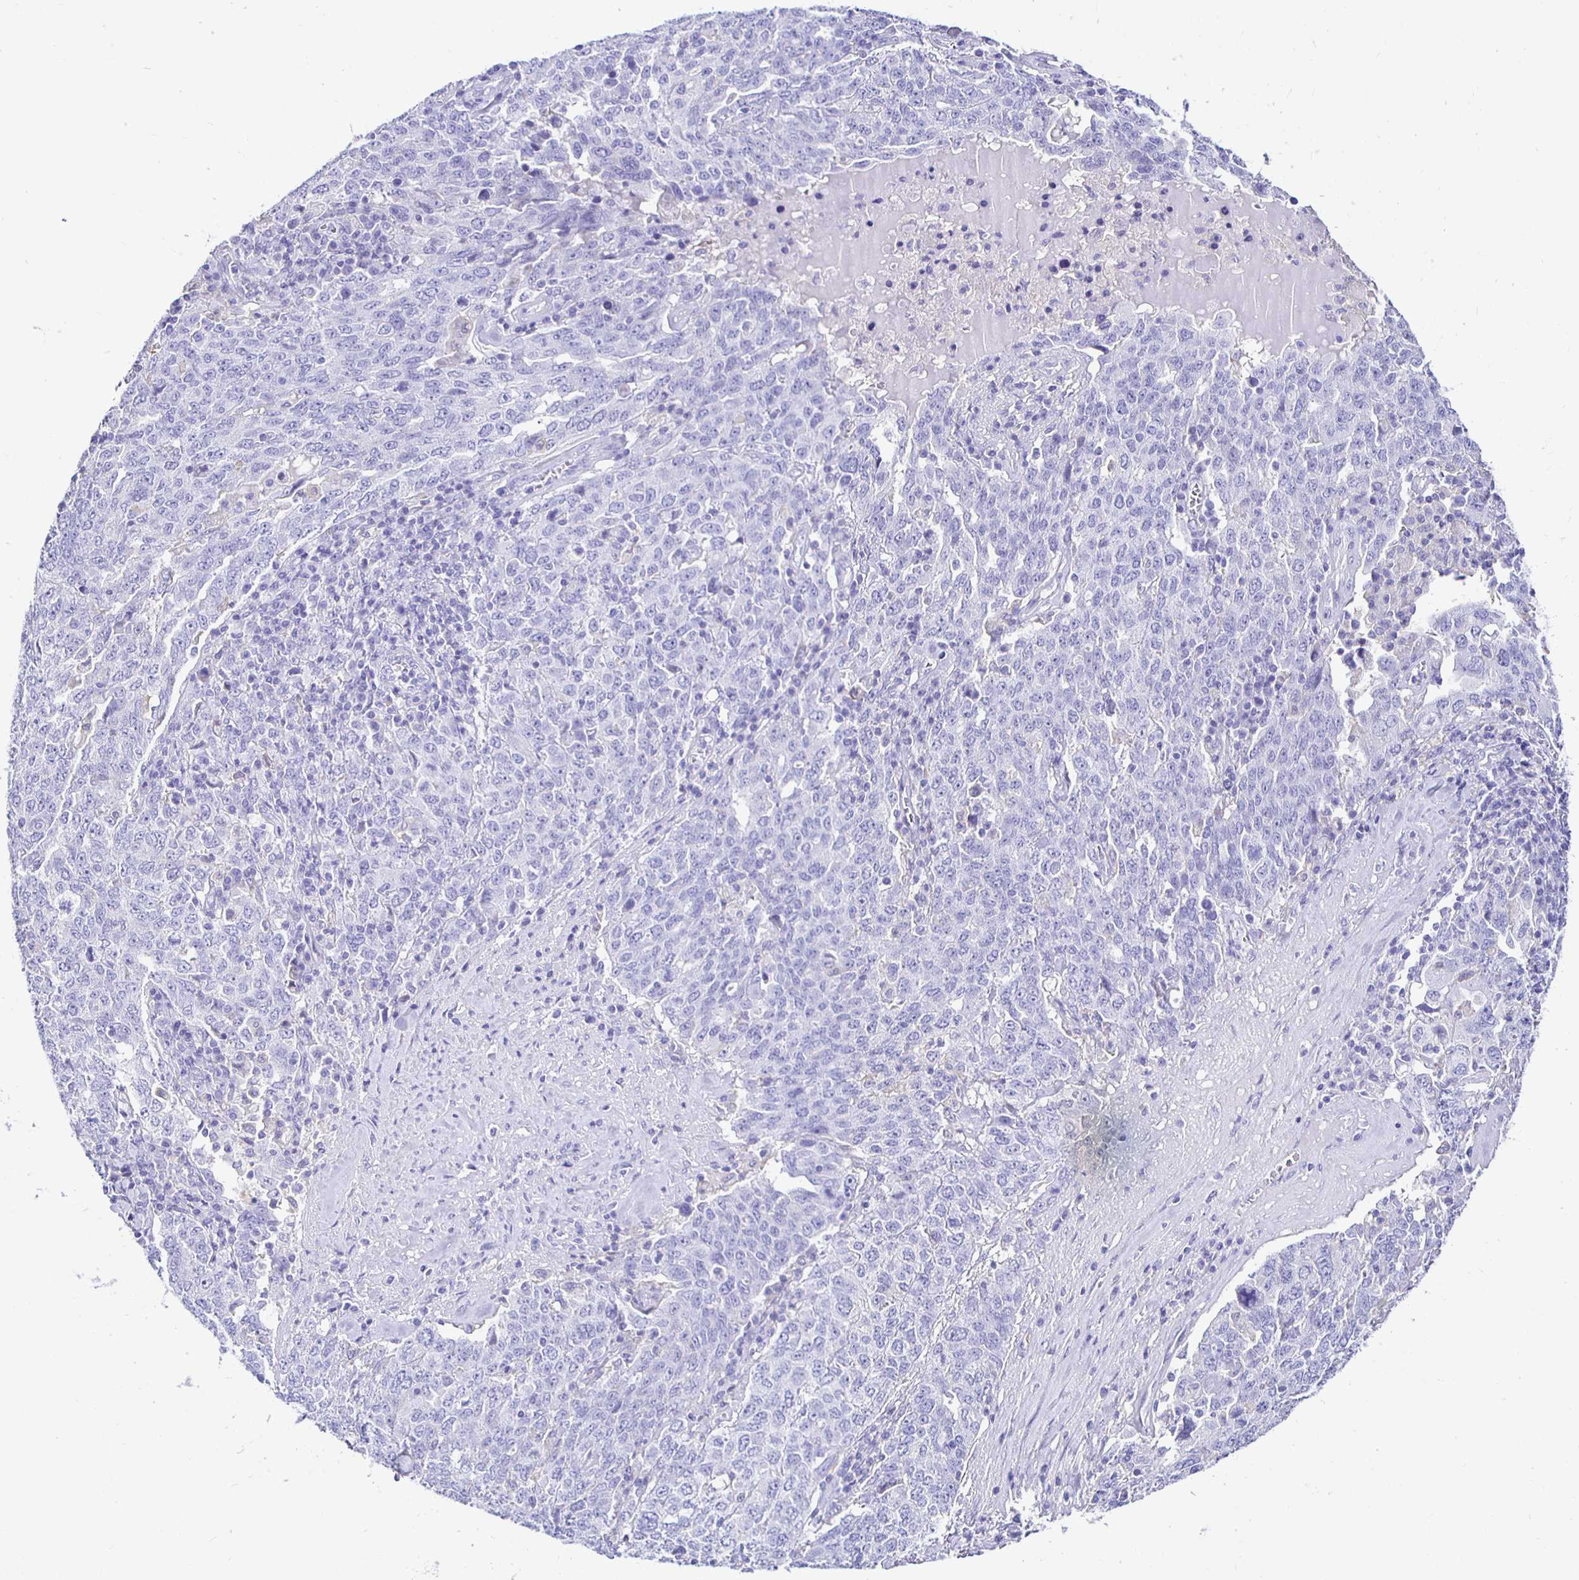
{"staining": {"intensity": "negative", "quantity": "none", "location": "none"}, "tissue": "ovarian cancer", "cell_type": "Tumor cells", "image_type": "cancer", "snomed": [{"axis": "morphology", "description": "Carcinoma, endometroid"}, {"axis": "topography", "description": "Ovary"}], "caption": "Tumor cells show no significant positivity in ovarian cancer (endometroid carcinoma).", "gene": "UMOD", "patient": {"sex": "female", "age": 62}}